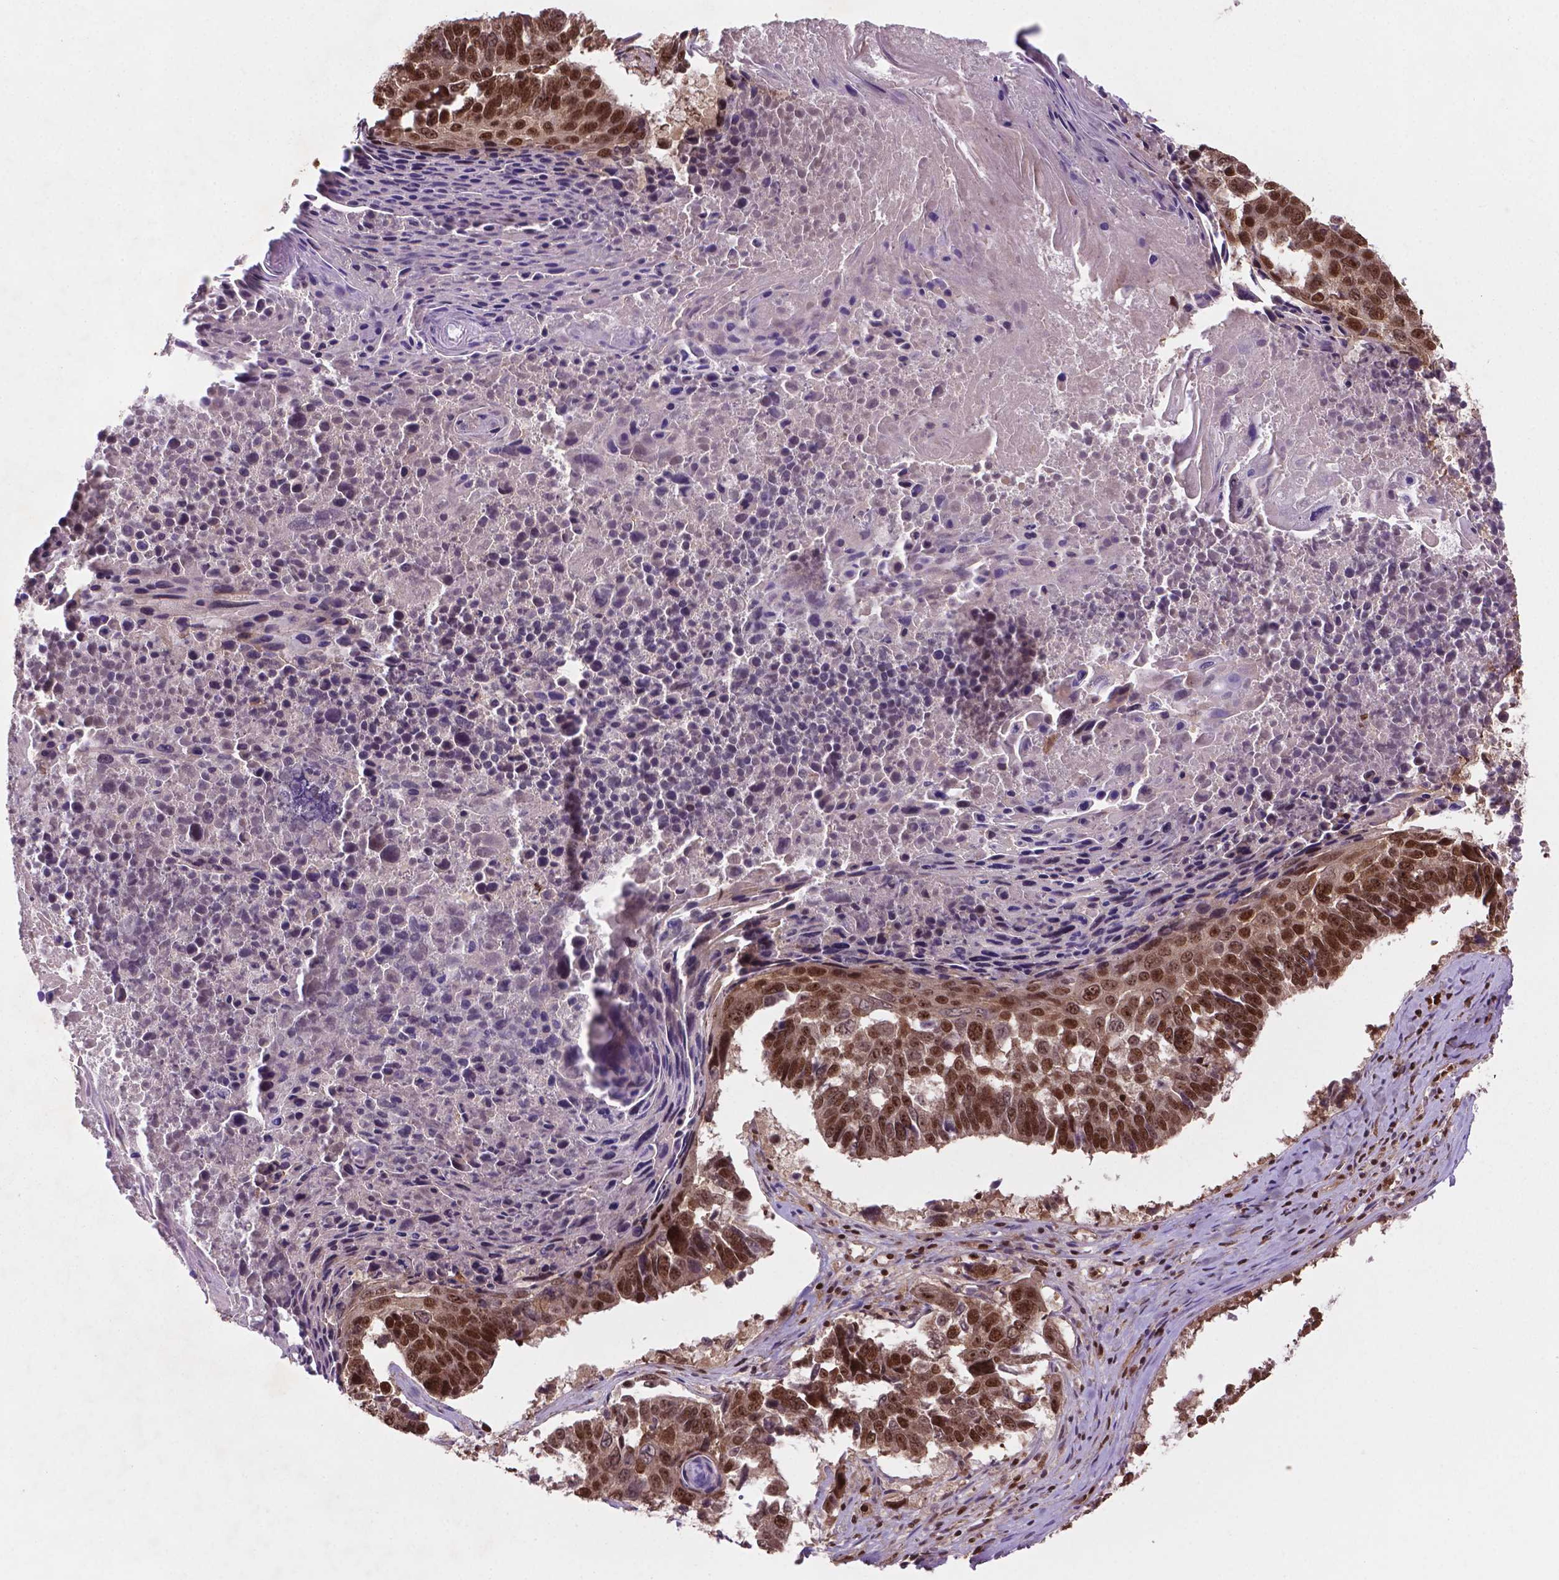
{"staining": {"intensity": "moderate", "quantity": ">75%", "location": "nuclear"}, "tissue": "lung cancer", "cell_type": "Tumor cells", "image_type": "cancer", "snomed": [{"axis": "morphology", "description": "Squamous cell carcinoma, NOS"}, {"axis": "topography", "description": "Lung"}], "caption": "Human lung cancer stained with a protein marker exhibits moderate staining in tumor cells.", "gene": "SIRT6", "patient": {"sex": "male", "age": 73}}